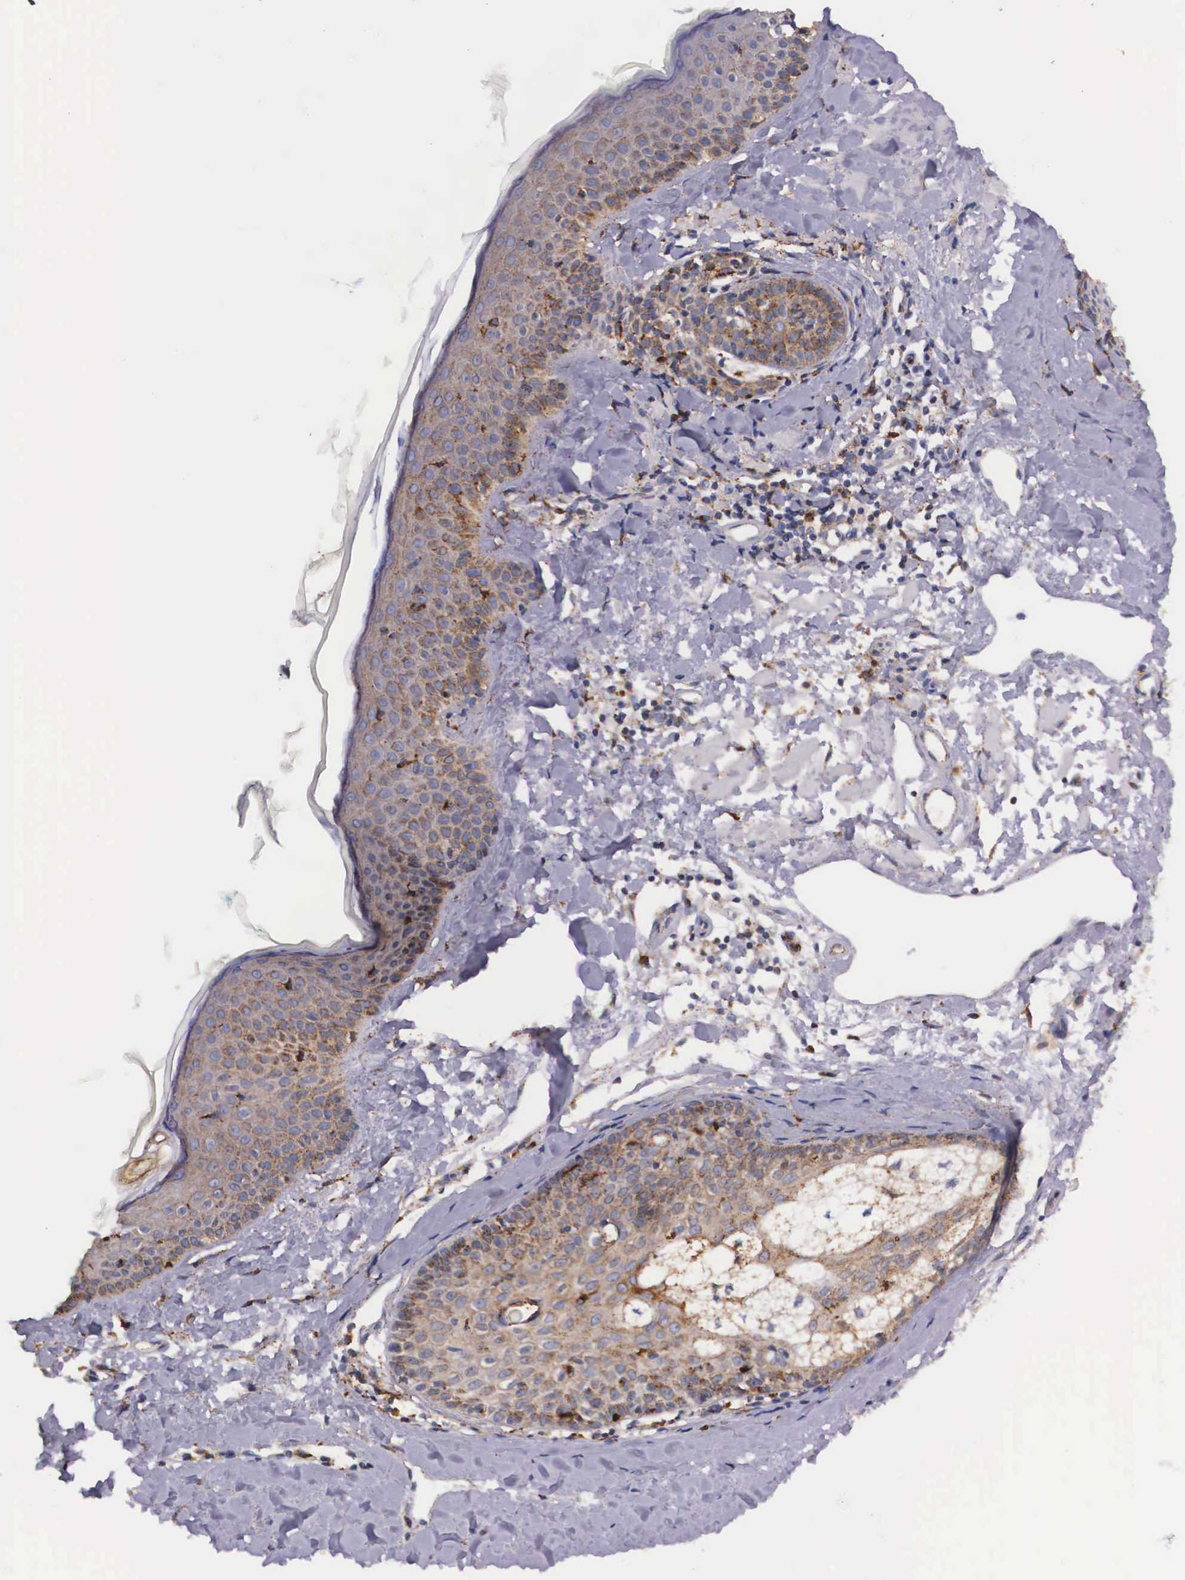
{"staining": {"intensity": "strong", "quantity": ">75%", "location": "cytoplasmic/membranous"}, "tissue": "skin", "cell_type": "Fibroblasts", "image_type": "normal", "snomed": [{"axis": "morphology", "description": "Normal tissue, NOS"}, {"axis": "topography", "description": "Skin"}], "caption": "The photomicrograph displays a brown stain indicating the presence of a protein in the cytoplasmic/membranous of fibroblasts in skin. (Stains: DAB in brown, nuclei in blue, Microscopy: brightfield microscopy at high magnification).", "gene": "NAGA", "patient": {"sex": "male", "age": 86}}